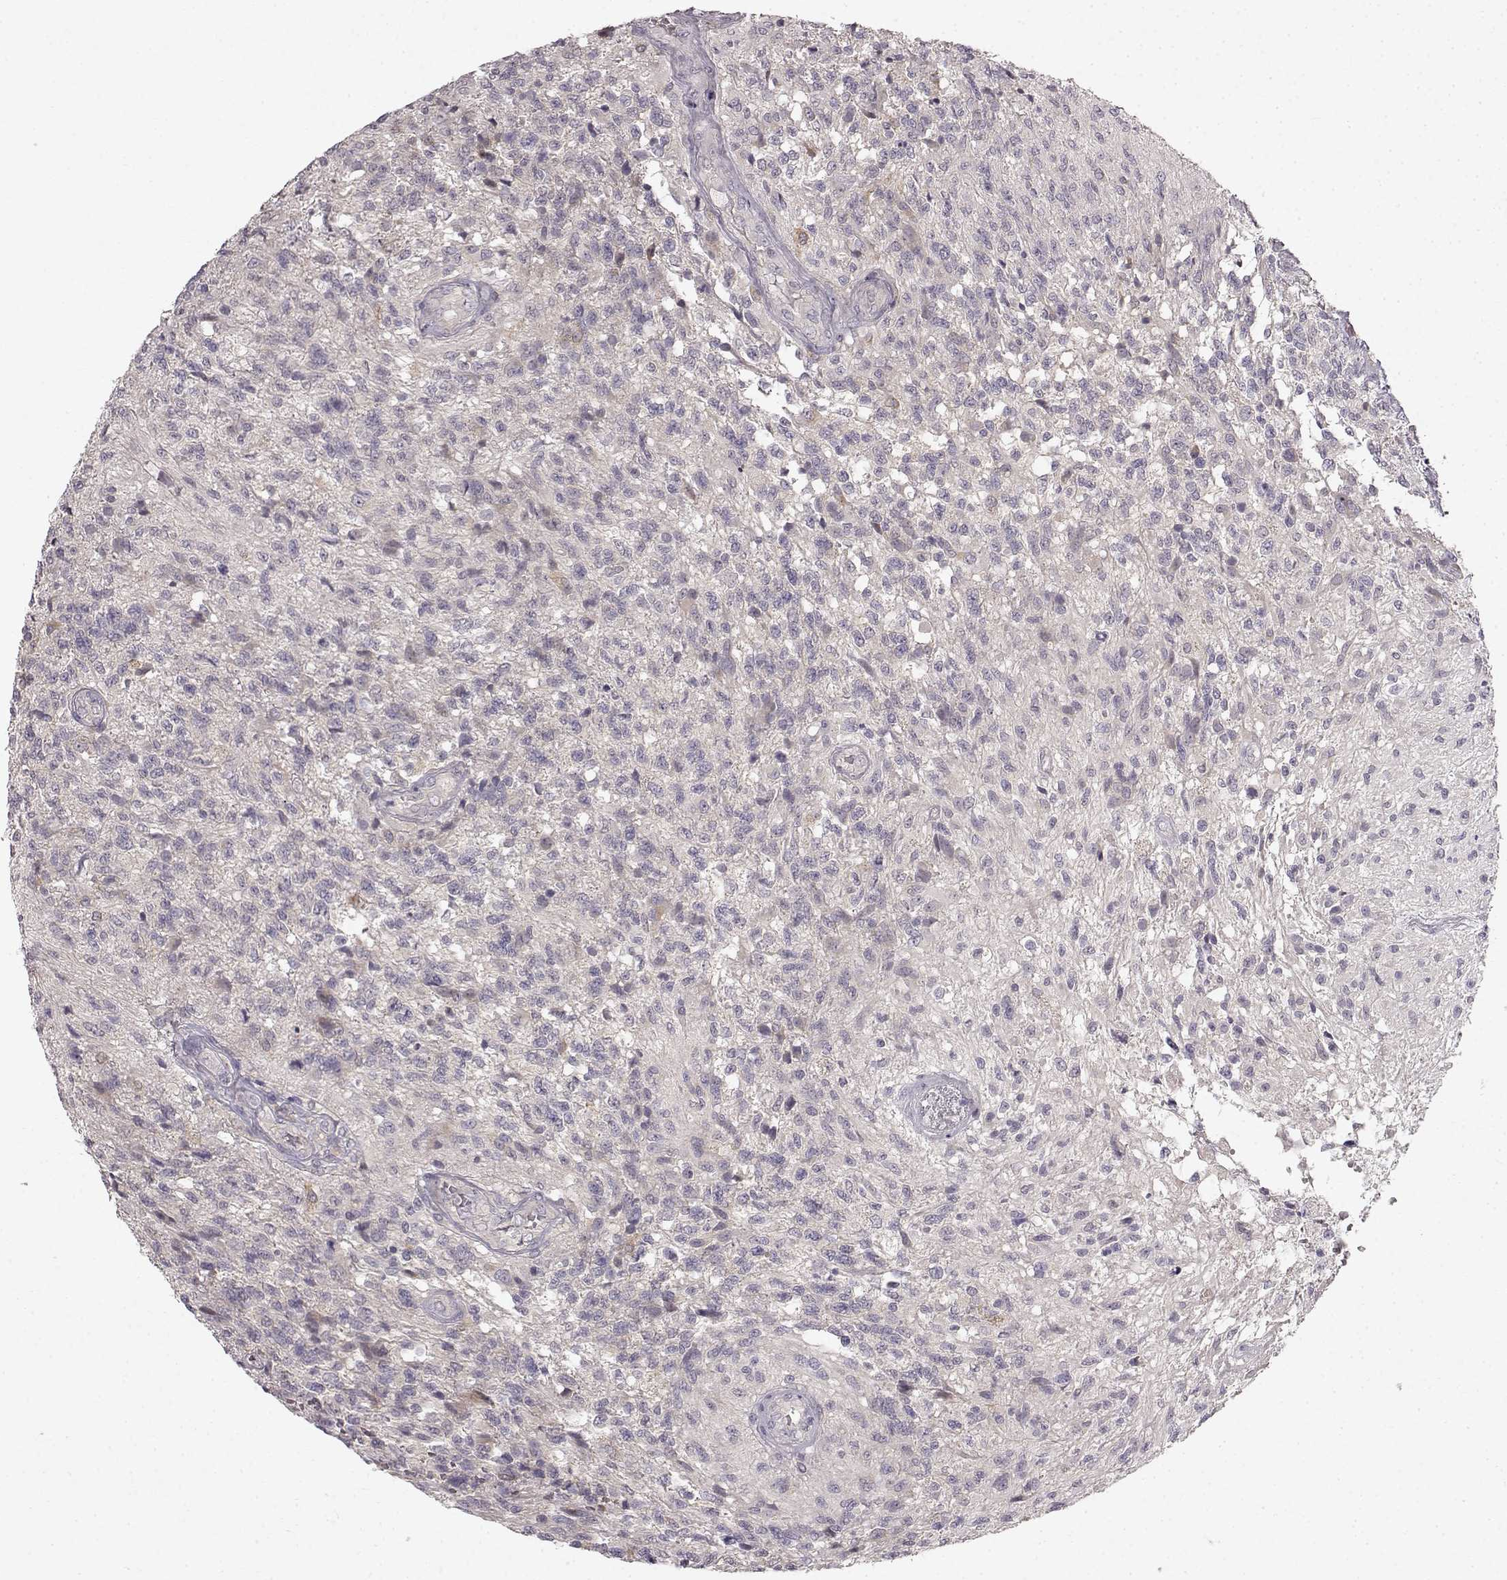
{"staining": {"intensity": "negative", "quantity": "none", "location": "none"}, "tissue": "glioma", "cell_type": "Tumor cells", "image_type": "cancer", "snomed": [{"axis": "morphology", "description": "Glioma, malignant, High grade"}, {"axis": "topography", "description": "Brain"}], "caption": "Image shows no significant protein expression in tumor cells of malignant glioma (high-grade).", "gene": "SPAG17", "patient": {"sex": "male", "age": 56}}